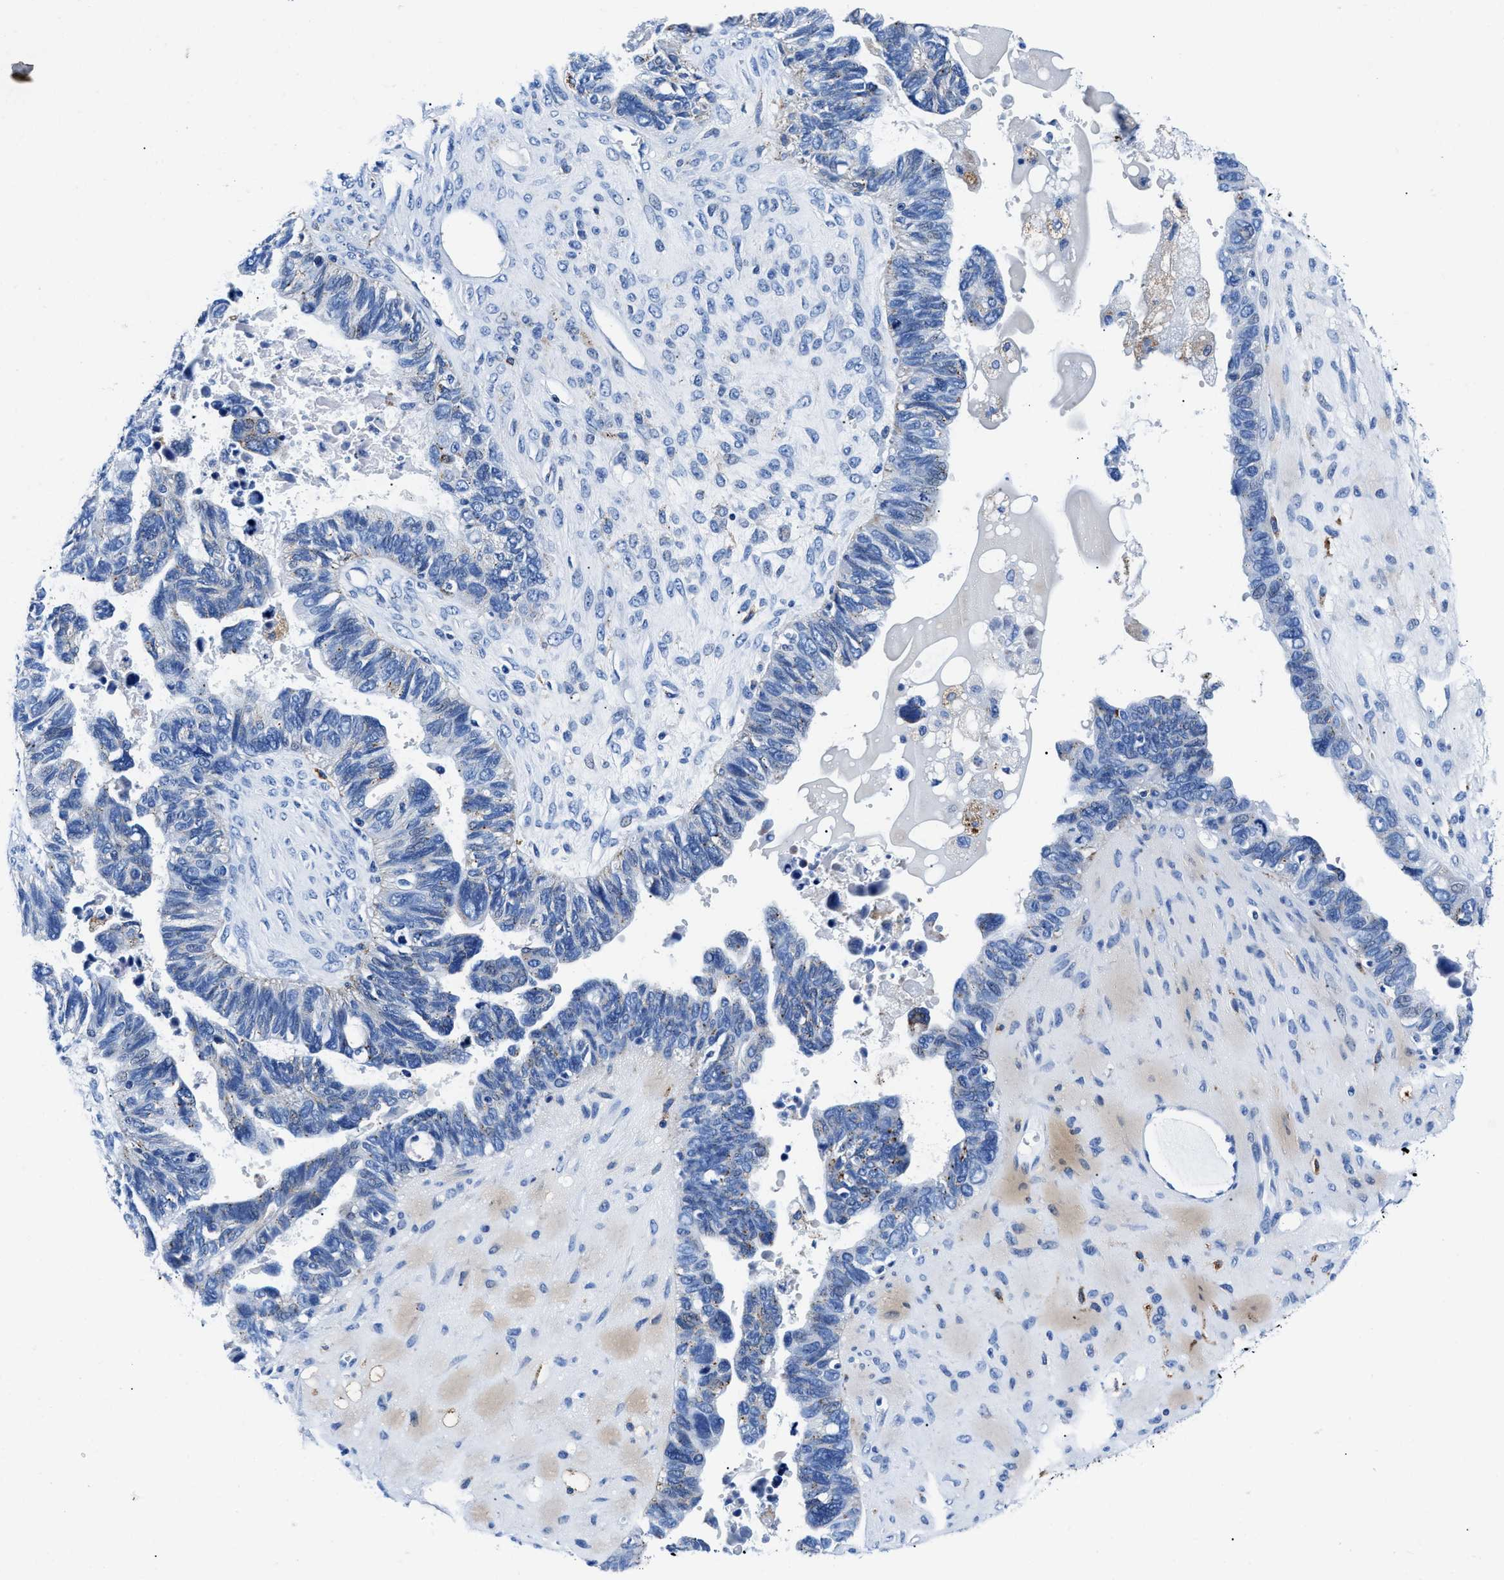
{"staining": {"intensity": "negative", "quantity": "none", "location": "none"}, "tissue": "ovarian cancer", "cell_type": "Tumor cells", "image_type": "cancer", "snomed": [{"axis": "morphology", "description": "Cystadenocarcinoma, serous, NOS"}, {"axis": "topography", "description": "Ovary"}], "caption": "Immunohistochemistry micrograph of human serous cystadenocarcinoma (ovarian) stained for a protein (brown), which shows no expression in tumor cells. (Brightfield microscopy of DAB immunohistochemistry (IHC) at high magnification).", "gene": "OR14K1", "patient": {"sex": "female", "age": 79}}